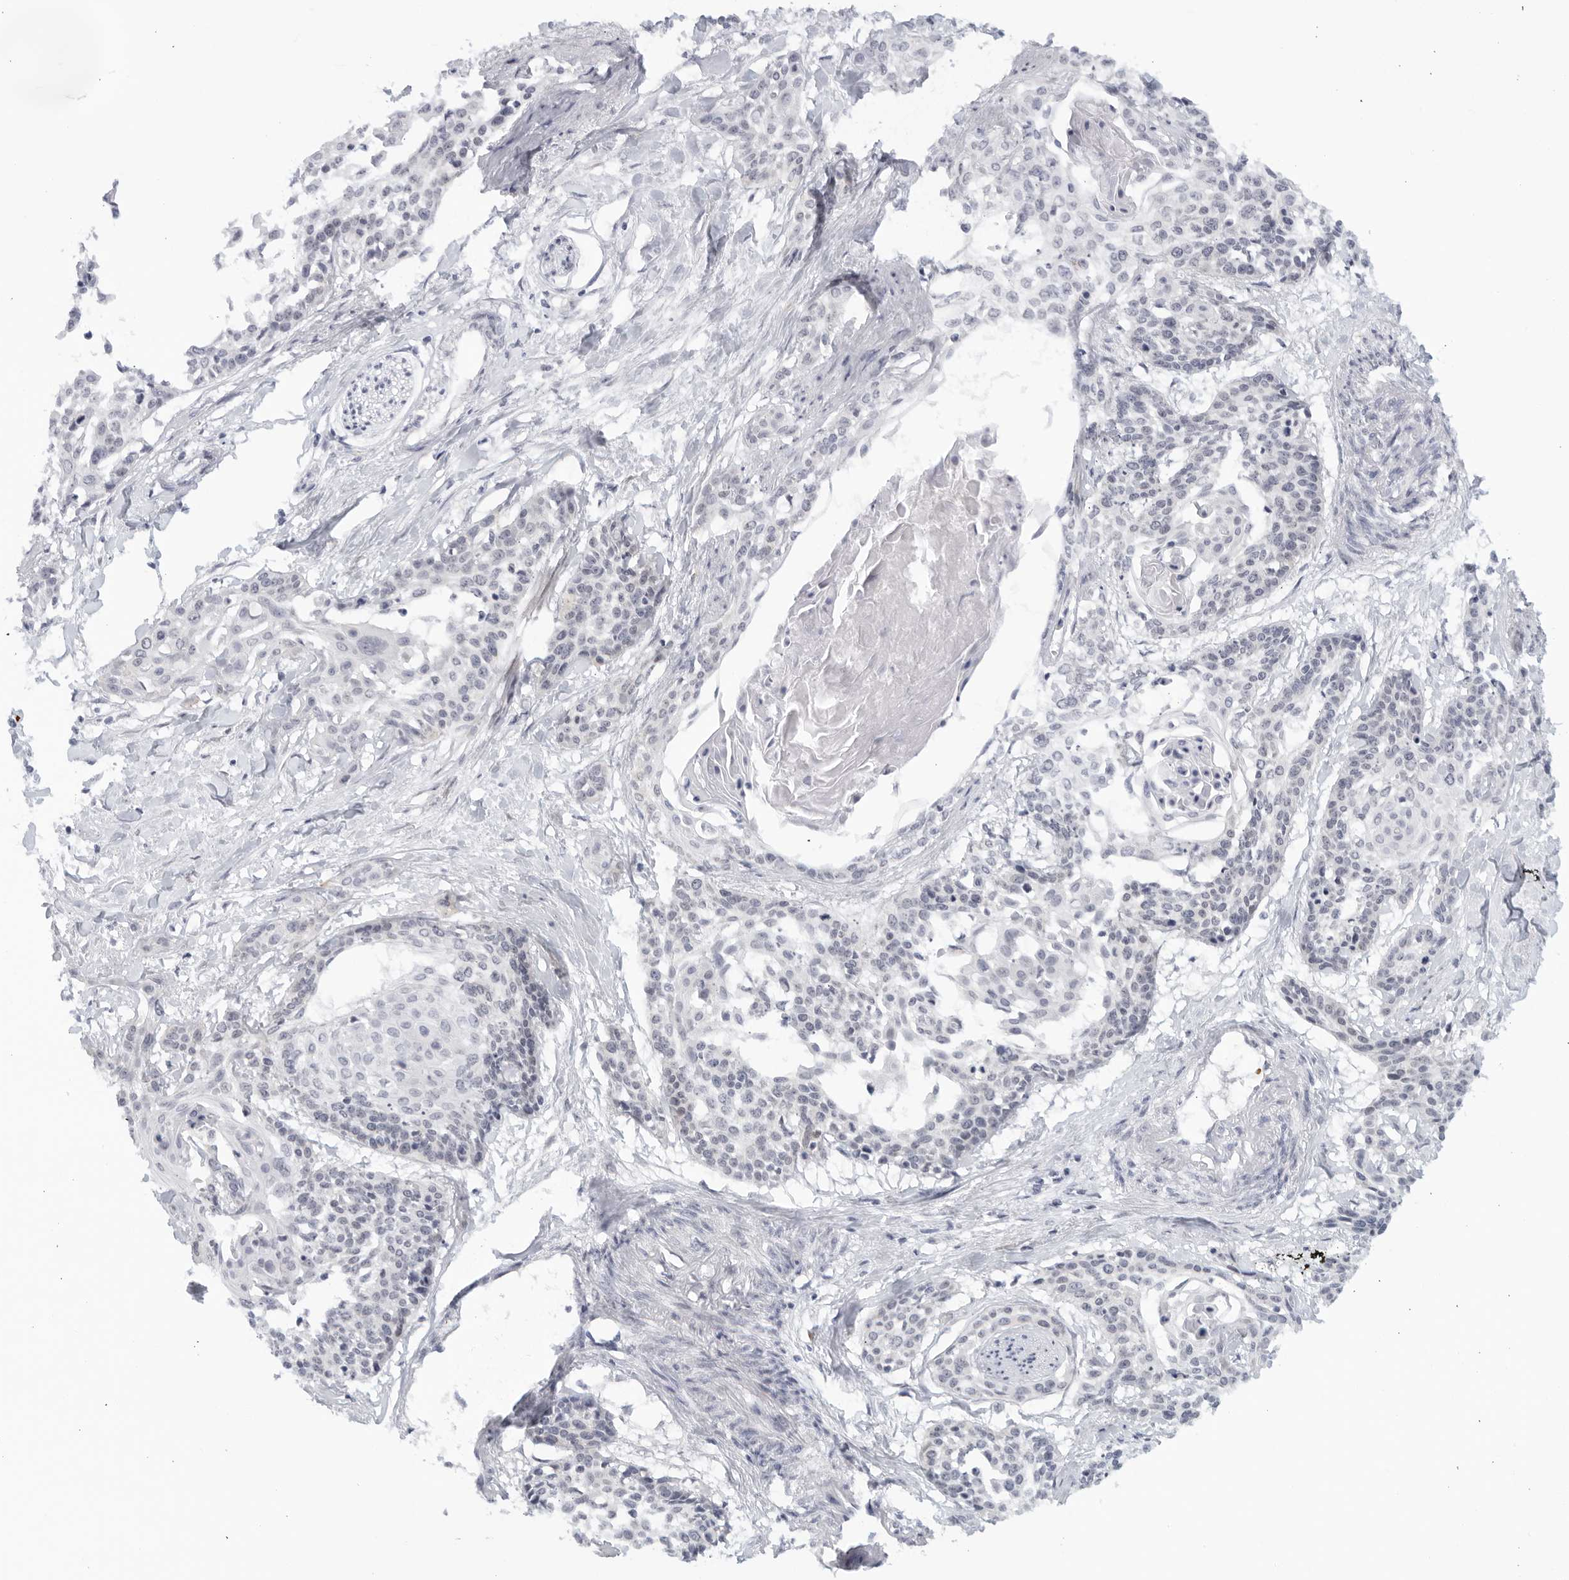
{"staining": {"intensity": "negative", "quantity": "none", "location": "none"}, "tissue": "cervical cancer", "cell_type": "Tumor cells", "image_type": "cancer", "snomed": [{"axis": "morphology", "description": "Squamous cell carcinoma, NOS"}, {"axis": "topography", "description": "Cervix"}], "caption": "Immunohistochemistry histopathology image of neoplastic tissue: cervical squamous cell carcinoma stained with DAB (3,3'-diaminobenzidine) demonstrates no significant protein staining in tumor cells.", "gene": "WDTC1", "patient": {"sex": "female", "age": 57}}